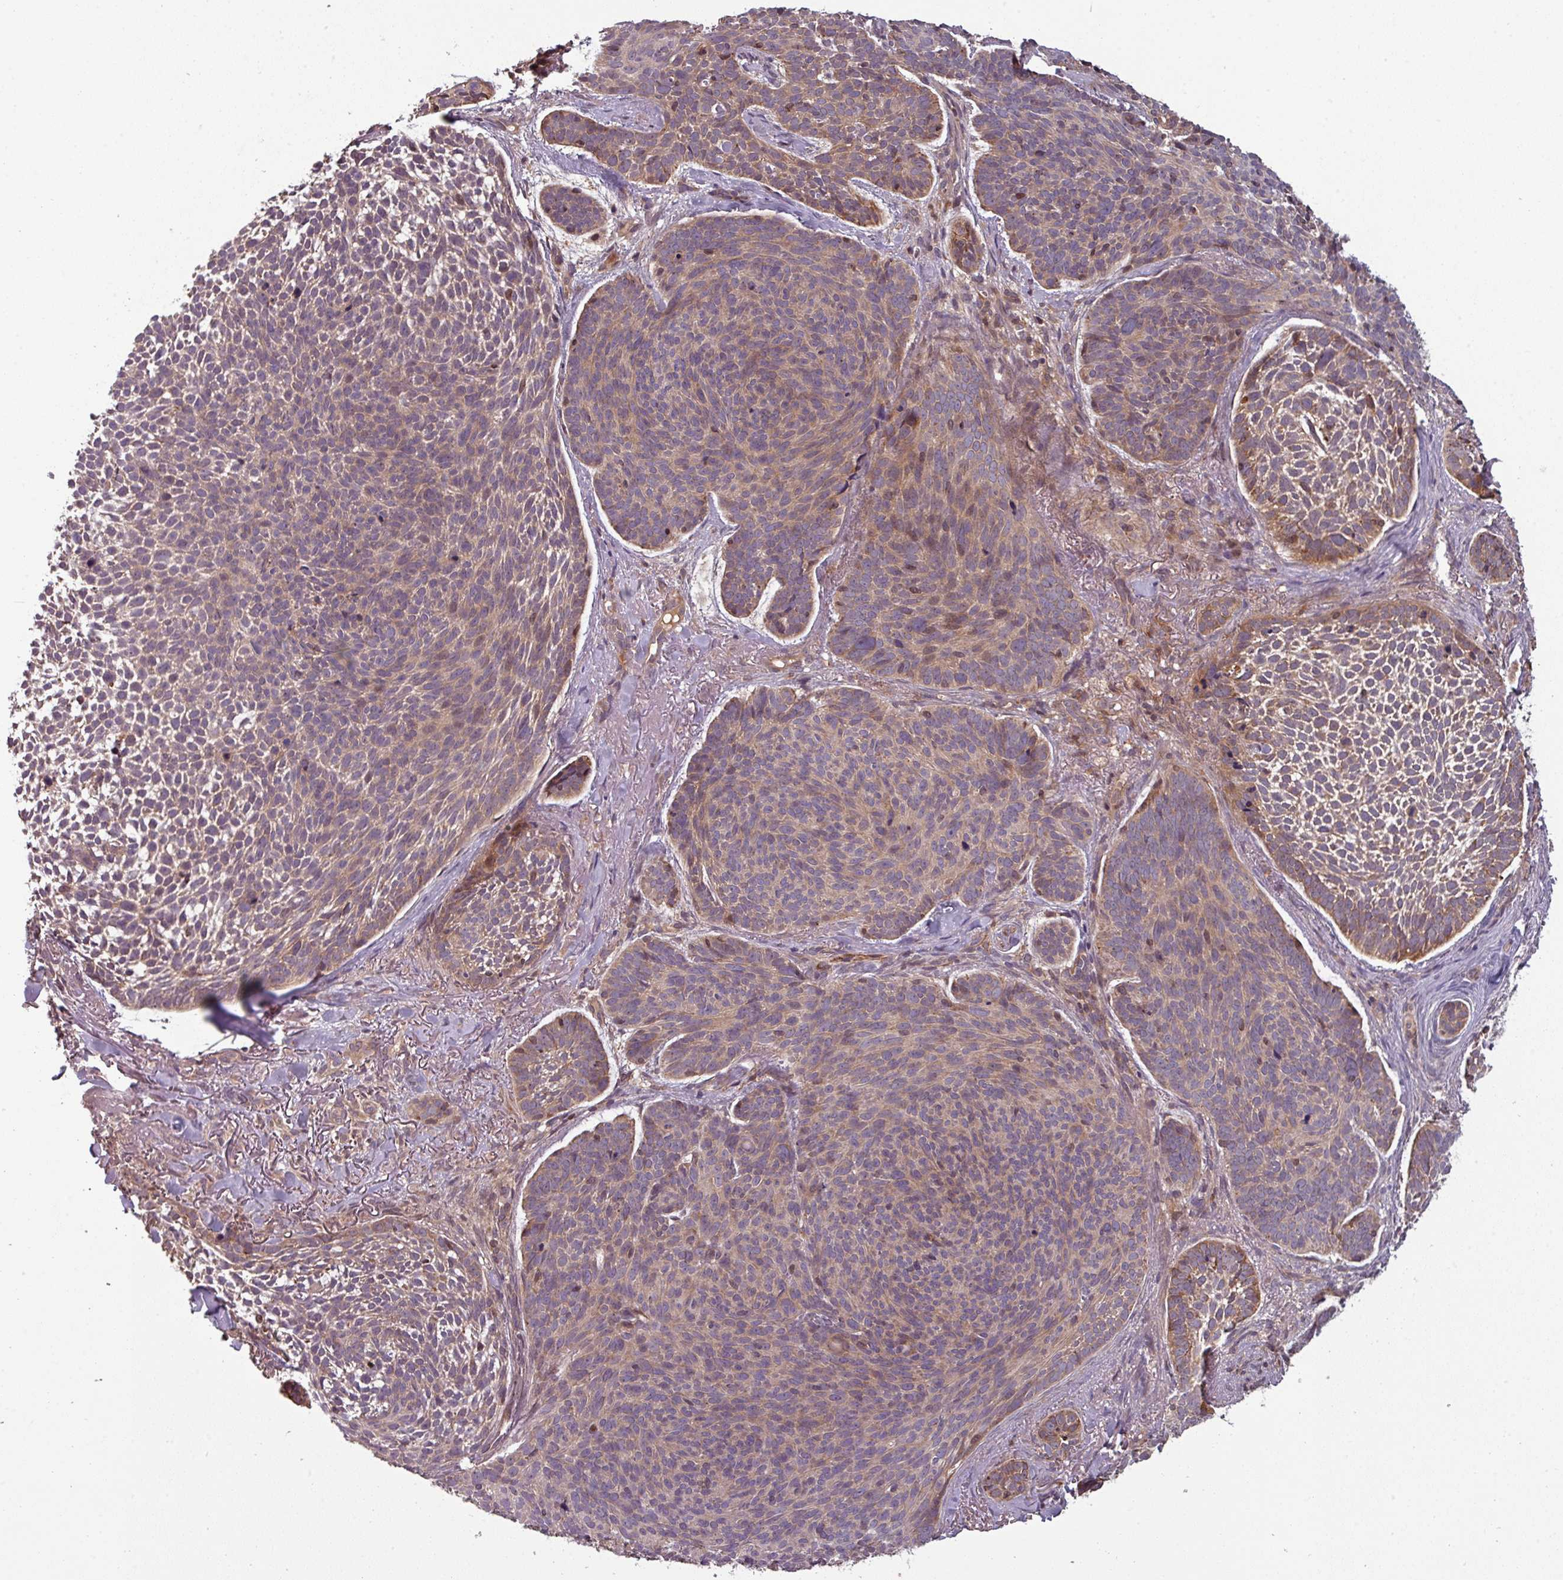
{"staining": {"intensity": "weak", "quantity": "25%-75%", "location": "cytoplasmic/membranous"}, "tissue": "skin cancer", "cell_type": "Tumor cells", "image_type": "cancer", "snomed": [{"axis": "morphology", "description": "Basal cell carcinoma"}, {"axis": "topography", "description": "Skin"}], "caption": "An image showing weak cytoplasmic/membranous expression in about 25%-75% of tumor cells in skin cancer (basal cell carcinoma), as visualized by brown immunohistochemical staining.", "gene": "GSKIP", "patient": {"sex": "male", "age": 70}}